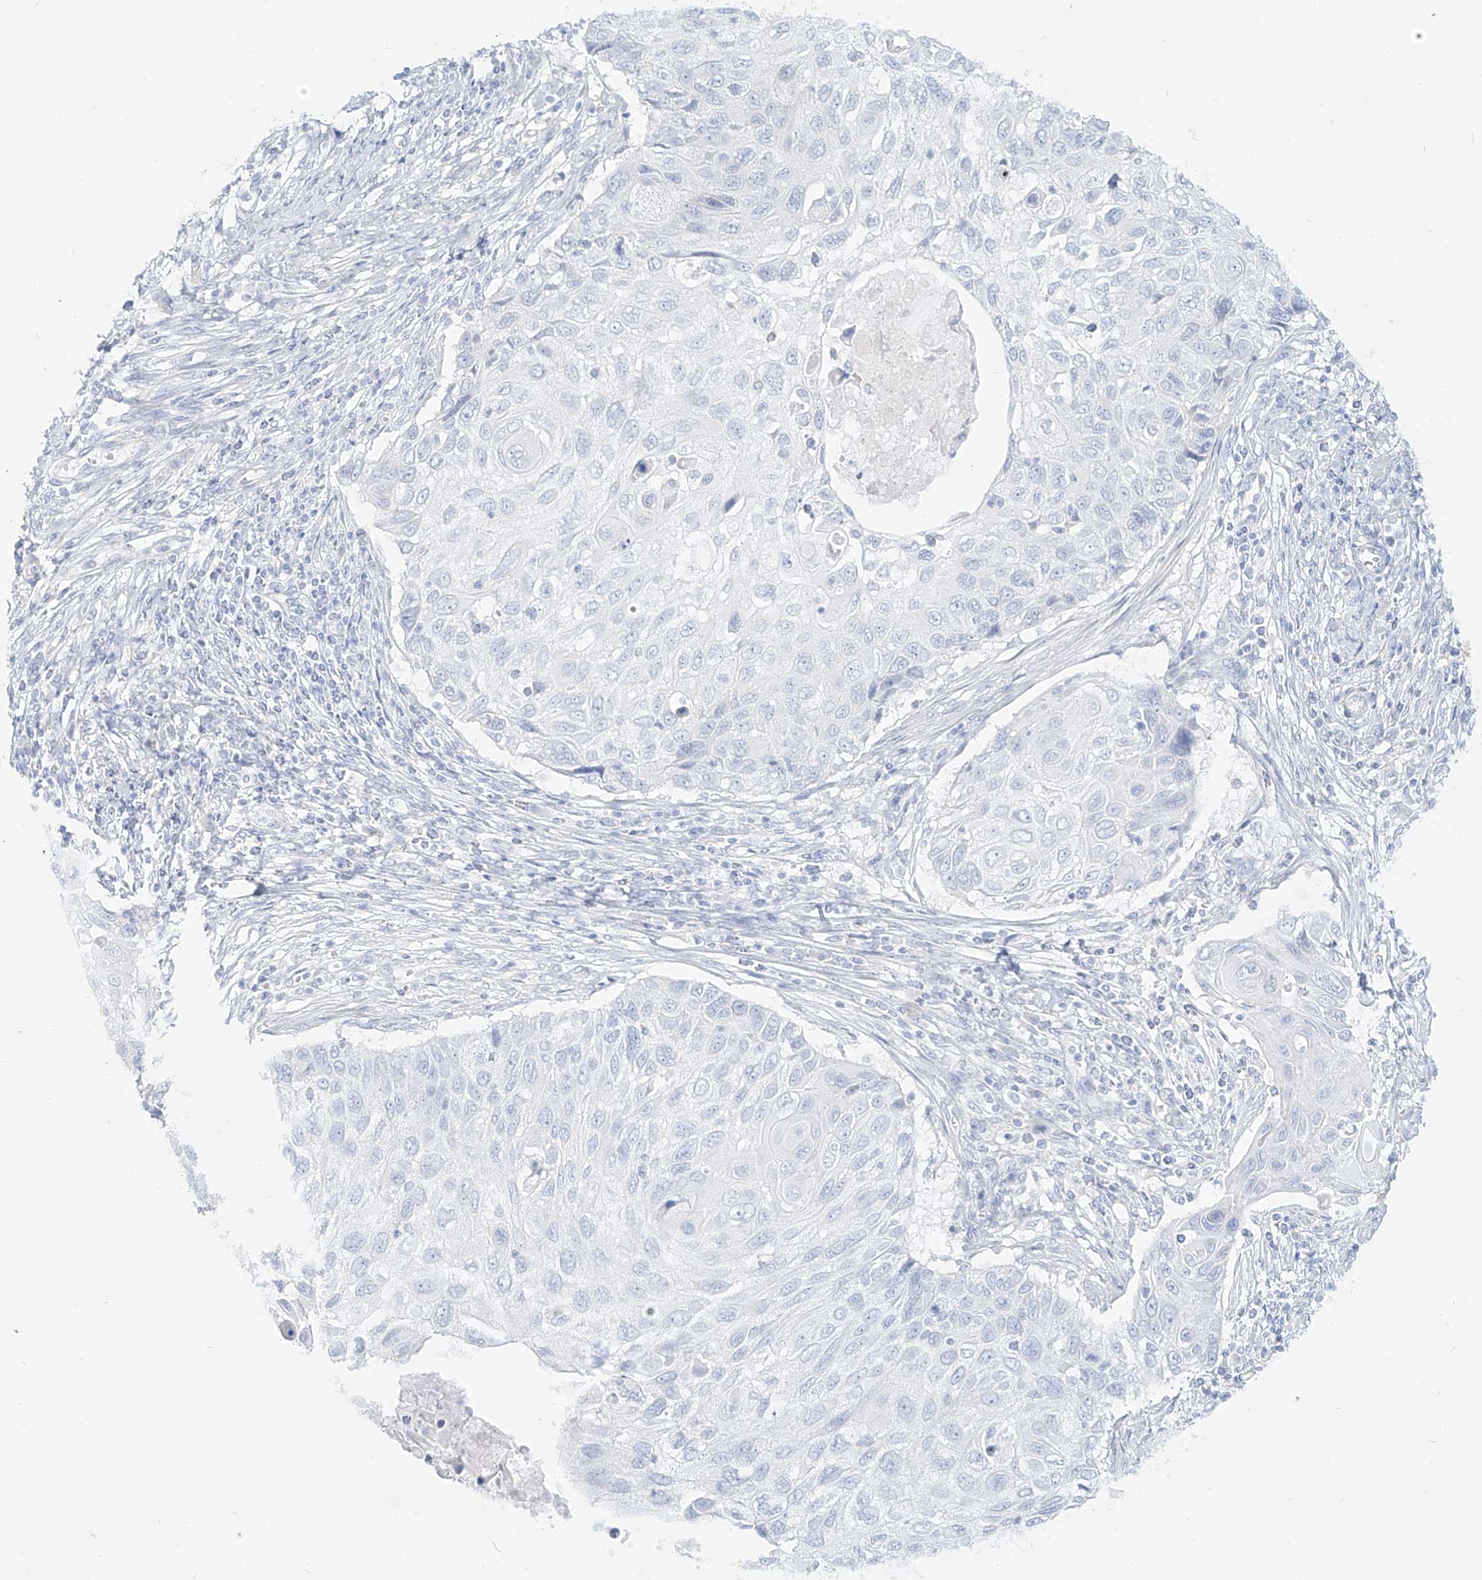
{"staining": {"intensity": "negative", "quantity": "none", "location": "none"}, "tissue": "cervical cancer", "cell_type": "Tumor cells", "image_type": "cancer", "snomed": [{"axis": "morphology", "description": "Squamous cell carcinoma, NOS"}, {"axis": "topography", "description": "Cervix"}], "caption": "A high-resolution histopathology image shows immunohistochemistry staining of cervical squamous cell carcinoma, which exhibits no significant positivity in tumor cells. Nuclei are stained in blue.", "gene": "UBE2K", "patient": {"sex": "female", "age": 70}}